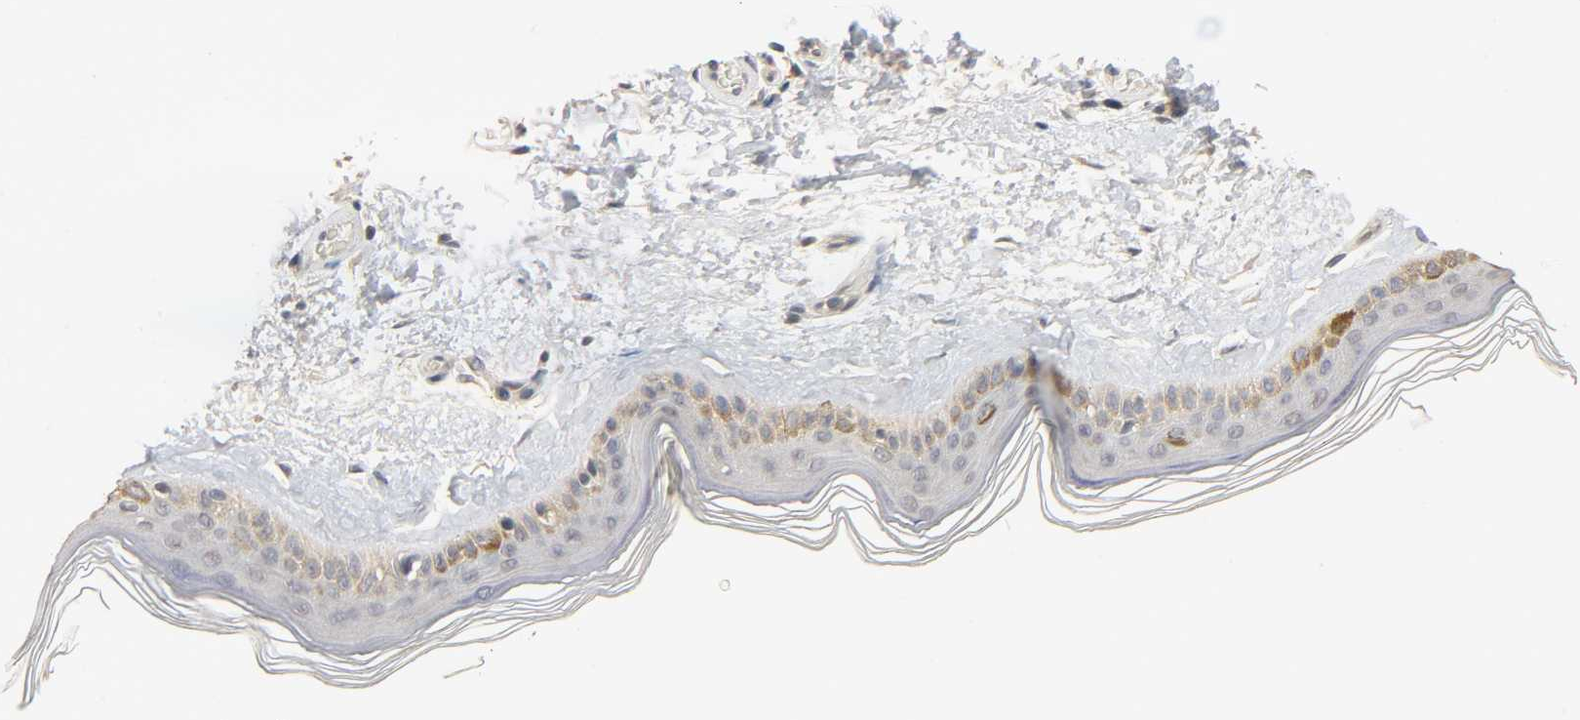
{"staining": {"intensity": "negative", "quantity": "none", "location": "none"}, "tissue": "skin", "cell_type": "Fibroblasts", "image_type": "normal", "snomed": [{"axis": "morphology", "description": "Normal tissue, NOS"}, {"axis": "topography", "description": "Skin"}], "caption": "This is an immunohistochemistry image of unremarkable human skin. There is no staining in fibroblasts.", "gene": "MAGEA8", "patient": {"sex": "male", "age": 63}}